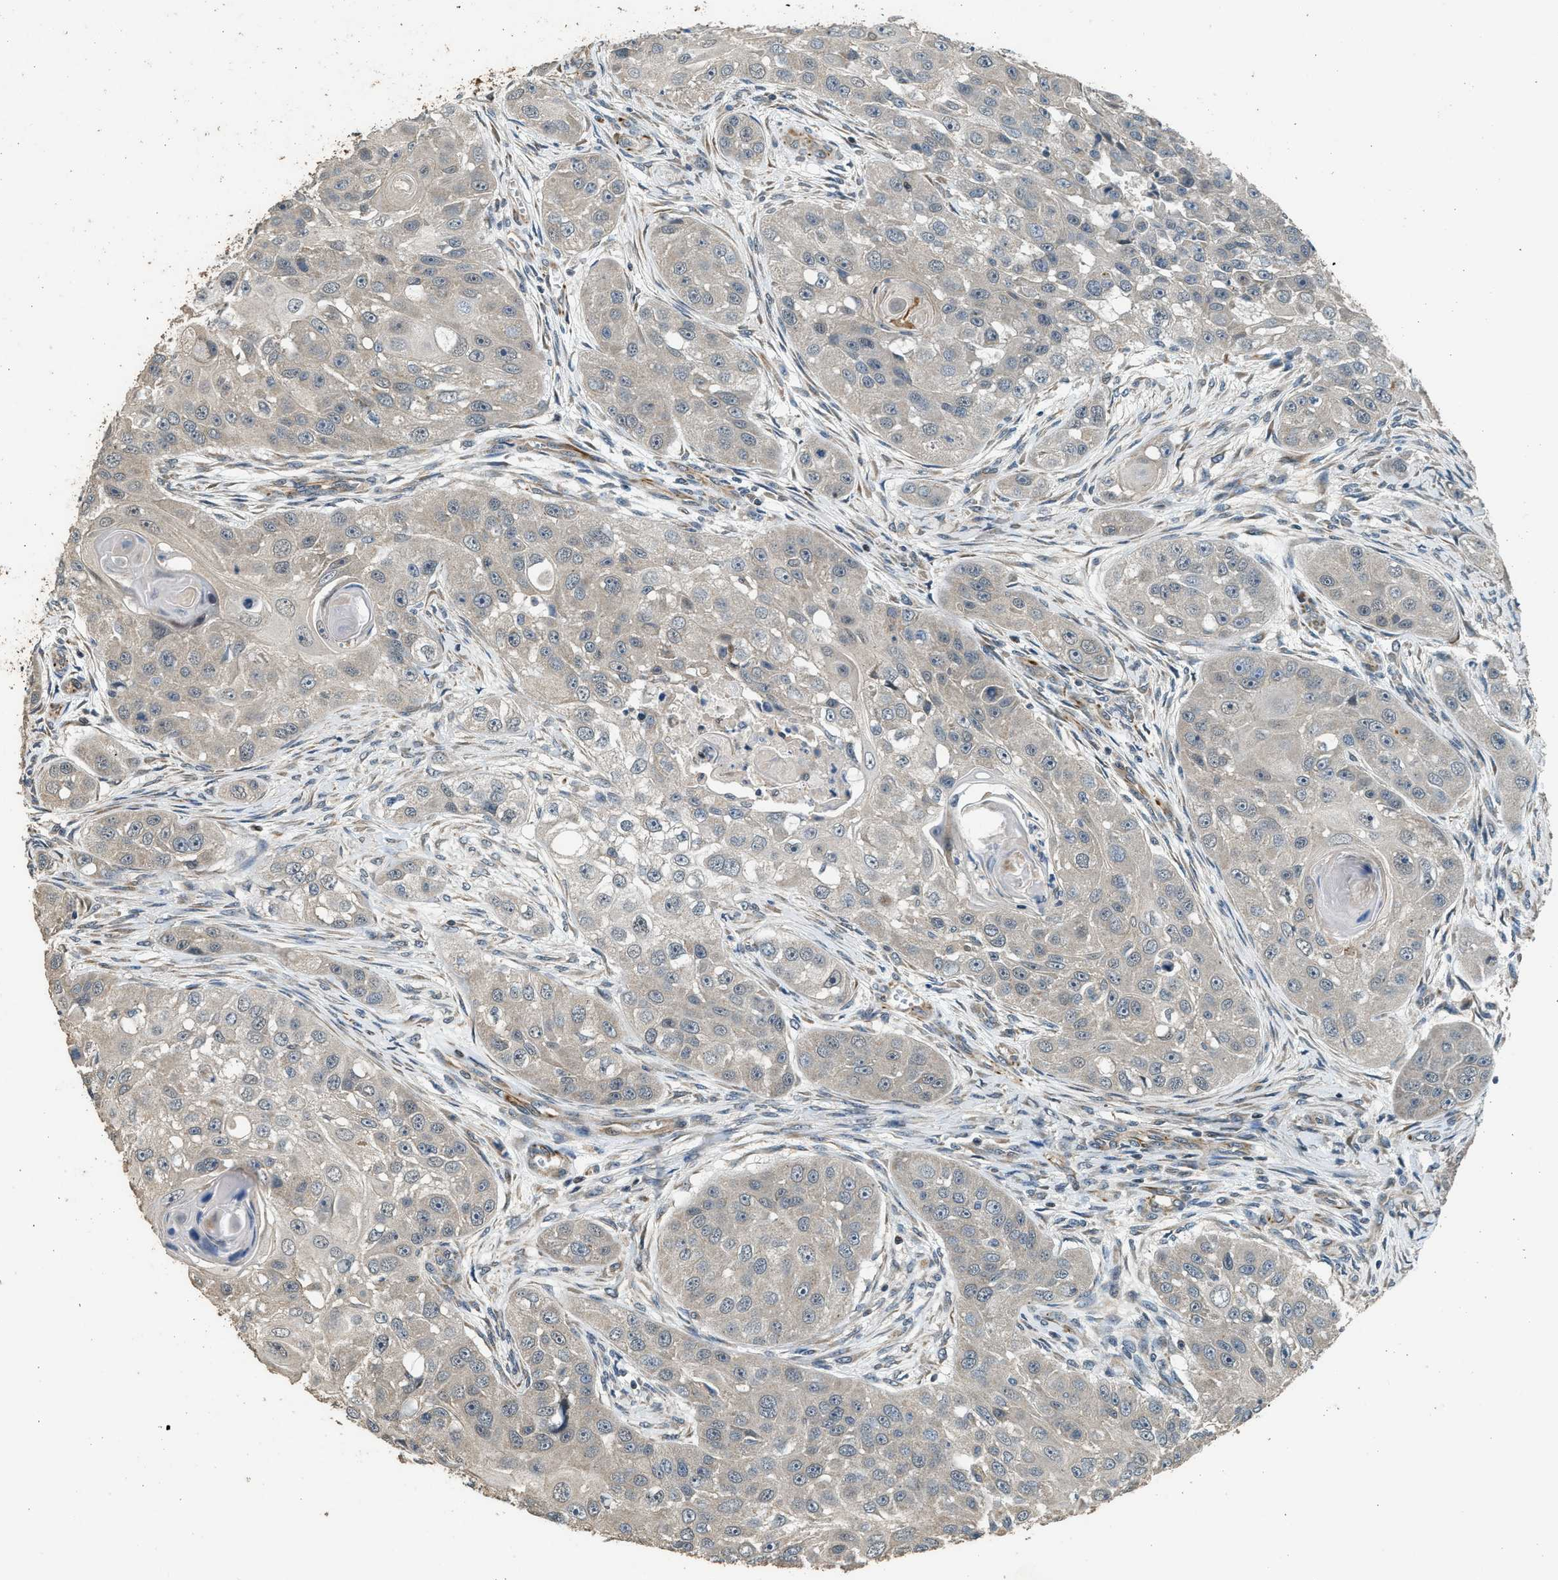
{"staining": {"intensity": "negative", "quantity": "none", "location": "none"}, "tissue": "head and neck cancer", "cell_type": "Tumor cells", "image_type": "cancer", "snomed": [{"axis": "morphology", "description": "Normal tissue, NOS"}, {"axis": "morphology", "description": "Squamous cell carcinoma, NOS"}, {"axis": "topography", "description": "Skeletal muscle"}, {"axis": "topography", "description": "Head-Neck"}], "caption": "Tumor cells are negative for protein expression in human head and neck squamous cell carcinoma. Brightfield microscopy of immunohistochemistry stained with DAB (3,3'-diaminobenzidine) (brown) and hematoxylin (blue), captured at high magnification.", "gene": "PCLO", "patient": {"sex": "male", "age": 51}}